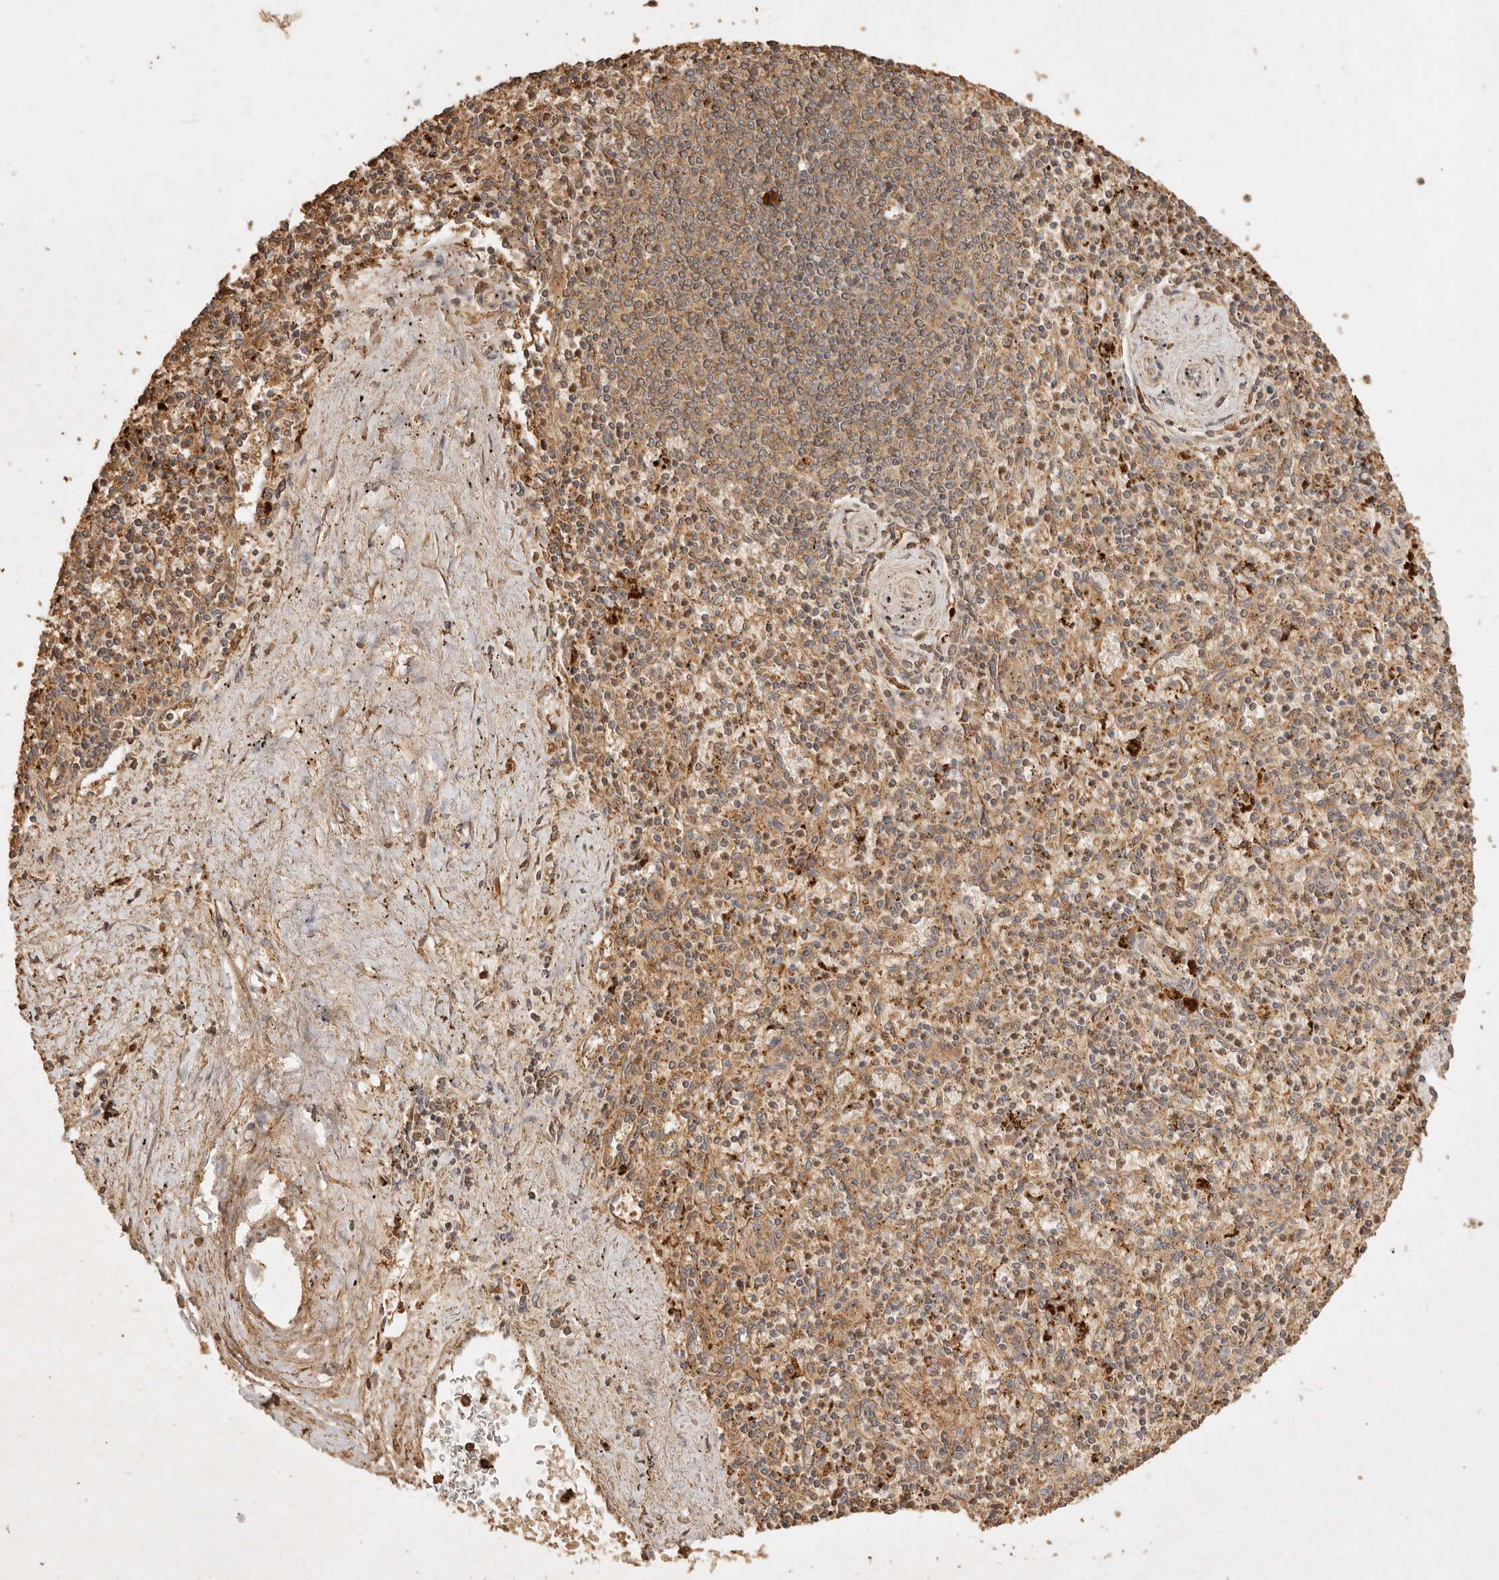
{"staining": {"intensity": "moderate", "quantity": ">75%", "location": "cytoplasmic/membranous"}, "tissue": "spleen", "cell_type": "Cells in red pulp", "image_type": "normal", "snomed": [{"axis": "morphology", "description": "Normal tissue, NOS"}, {"axis": "topography", "description": "Spleen"}], "caption": "Immunohistochemical staining of normal spleen shows medium levels of moderate cytoplasmic/membranous staining in approximately >75% of cells in red pulp.", "gene": "FAM180B", "patient": {"sex": "male", "age": 72}}